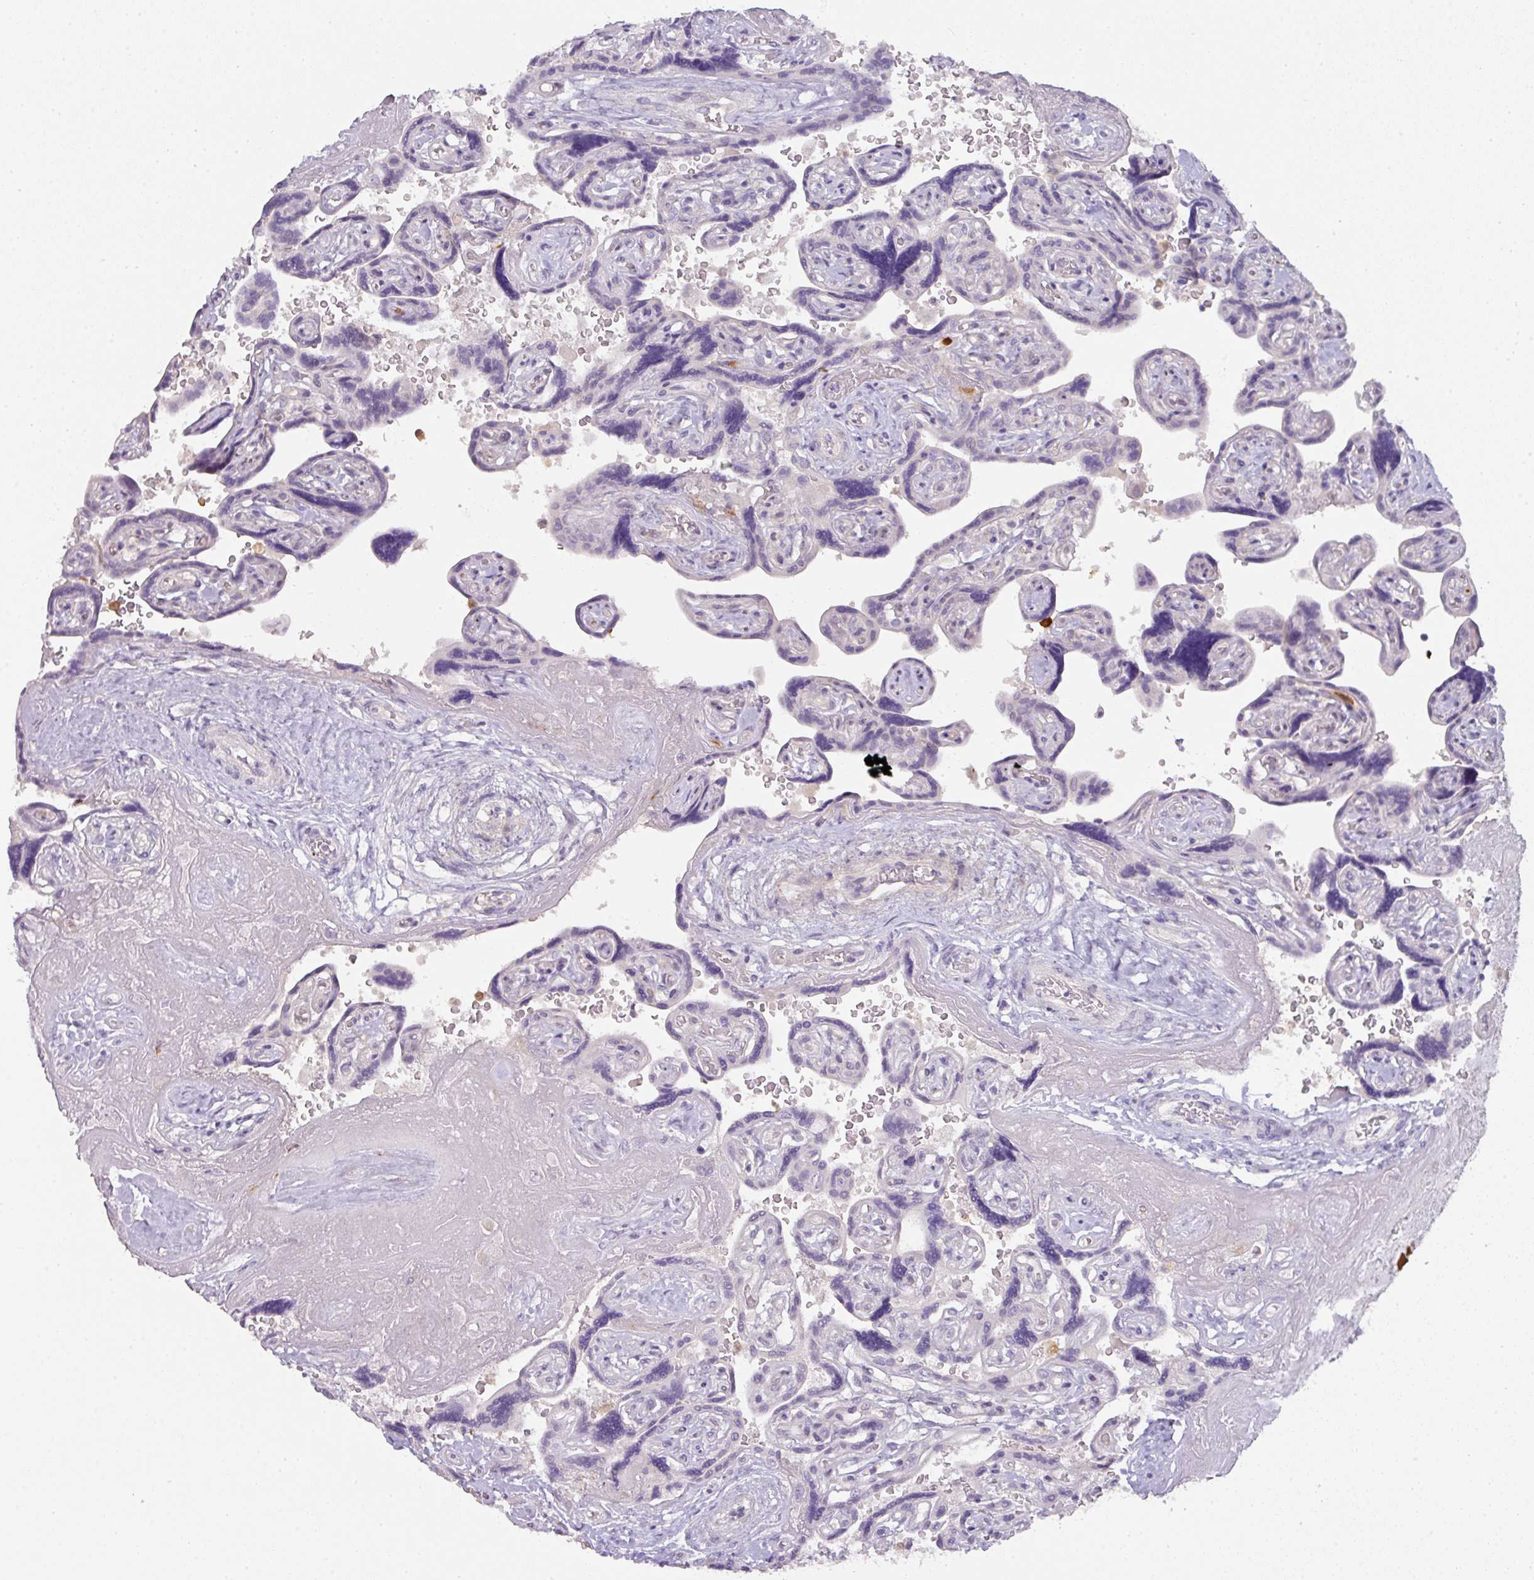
{"staining": {"intensity": "negative", "quantity": "none", "location": "none"}, "tissue": "placenta", "cell_type": "Decidual cells", "image_type": "normal", "snomed": [{"axis": "morphology", "description": "Normal tissue, NOS"}, {"axis": "topography", "description": "Placenta"}], "caption": "This is an IHC photomicrograph of unremarkable human placenta. There is no positivity in decidual cells.", "gene": "HHEX", "patient": {"sex": "female", "age": 32}}